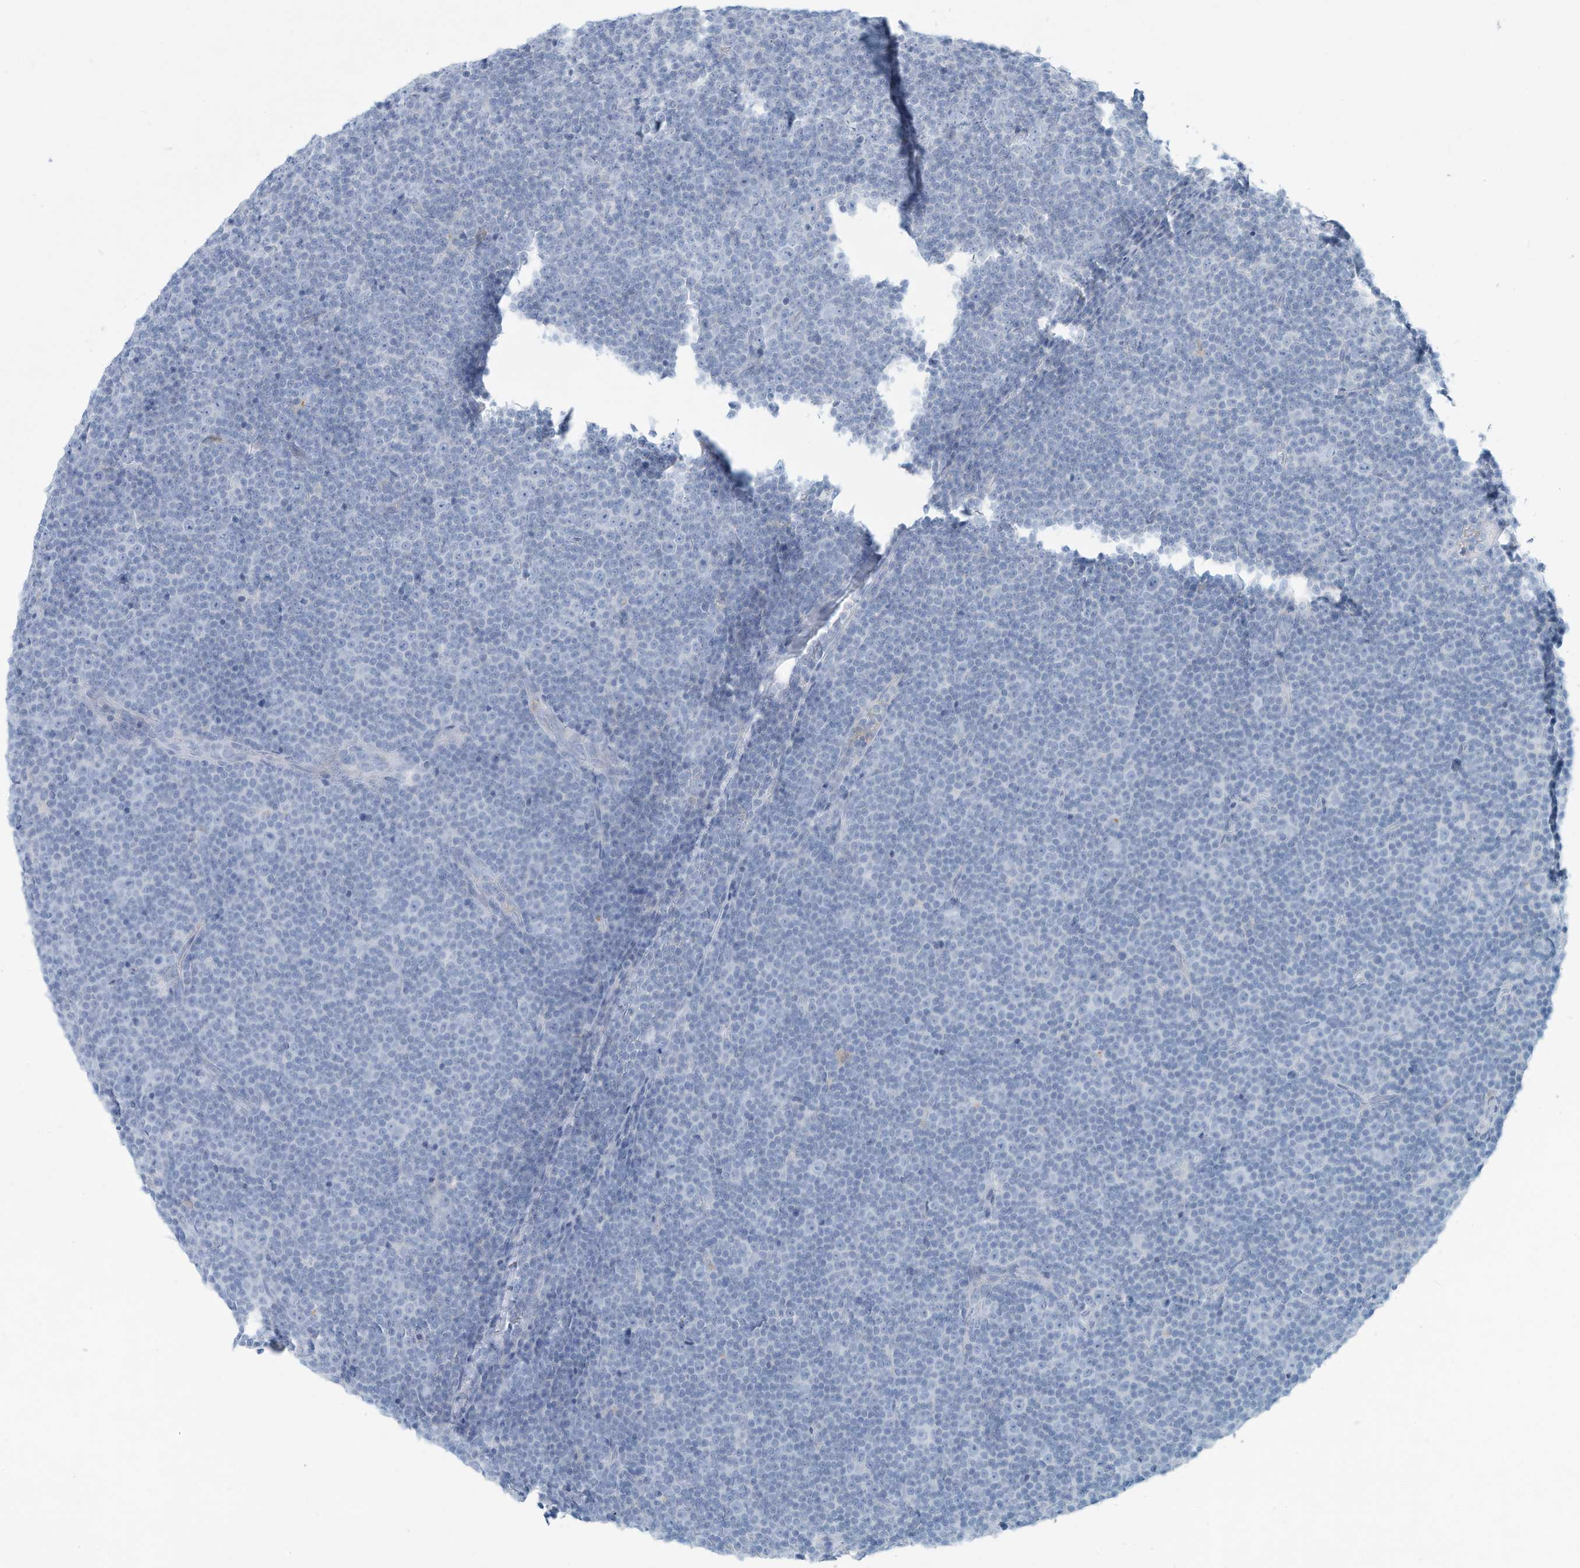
{"staining": {"intensity": "negative", "quantity": "none", "location": "none"}, "tissue": "lymphoma", "cell_type": "Tumor cells", "image_type": "cancer", "snomed": [{"axis": "morphology", "description": "Malignant lymphoma, non-Hodgkin's type, Low grade"}, {"axis": "topography", "description": "Lymph node"}], "caption": "A high-resolution micrograph shows immunohistochemistry staining of malignant lymphoma, non-Hodgkin's type (low-grade), which demonstrates no significant staining in tumor cells. (DAB IHC visualized using brightfield microscopy, high magnification).", "gene": "ERI2", "patient": {"sex": "female", "age": 67}}